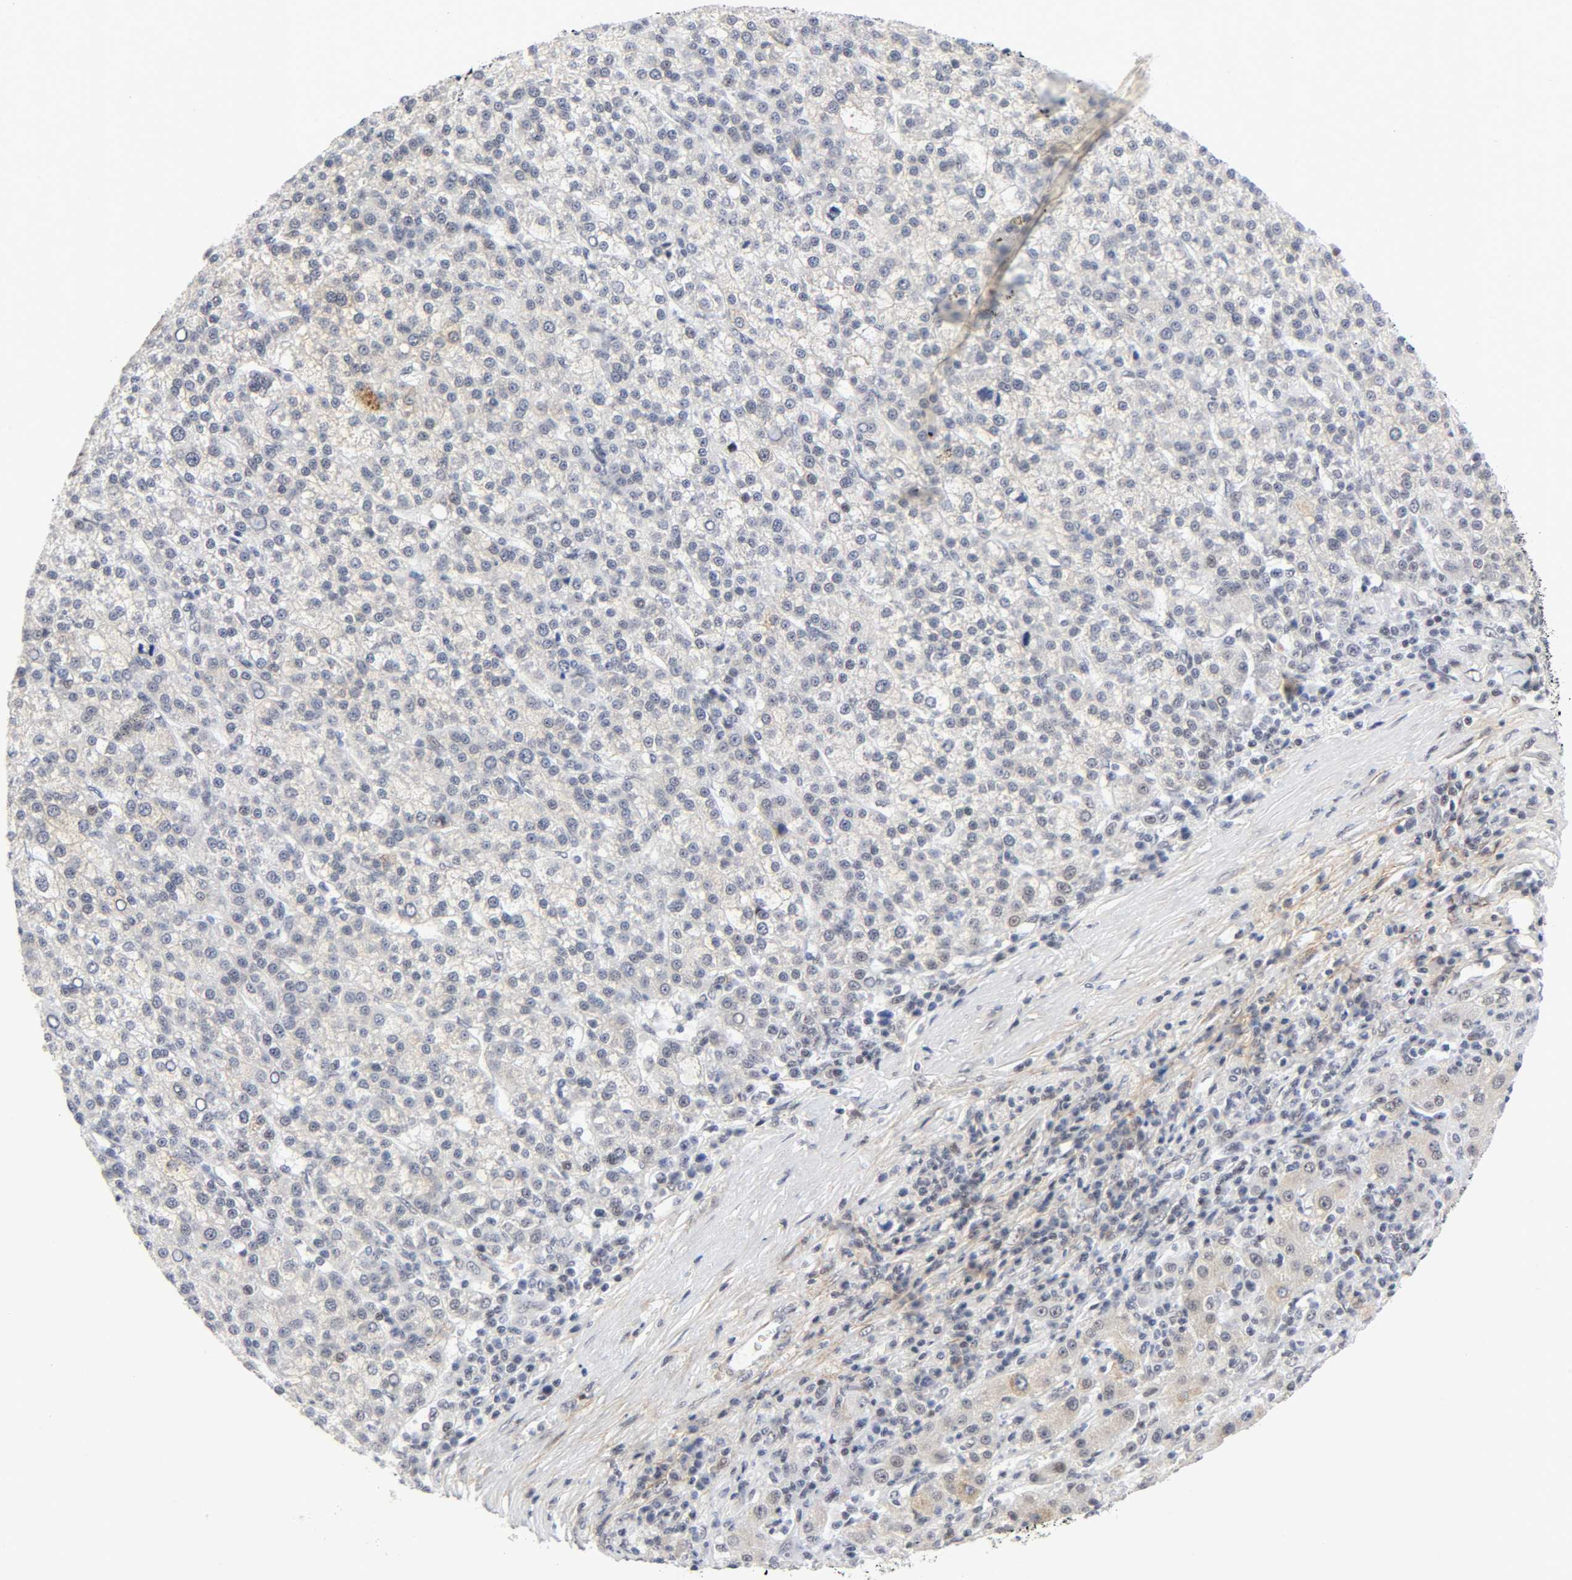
{"staining": {"intensity": "negative", "quantity": "none", "location": "none"}, "tissue": "liver cancer", "cell_type": "Tumor cells", "image_type": "cancer", "snomed": [{"axis": "morphology", "description": "Carcinoma, Hepatocellular, NOS"}, {"axis": "topography", "description": "Liver"}], "caption": "High power microscopy micrograph of an IHC histopathology image of liver cancer, revealing no significant staining in tumor cells. (DAB (3,3'-diaminobenzidine) IHC, high magnification).", "gene": "DIDO1", "patient": {"sex": "female", "age": 58}}